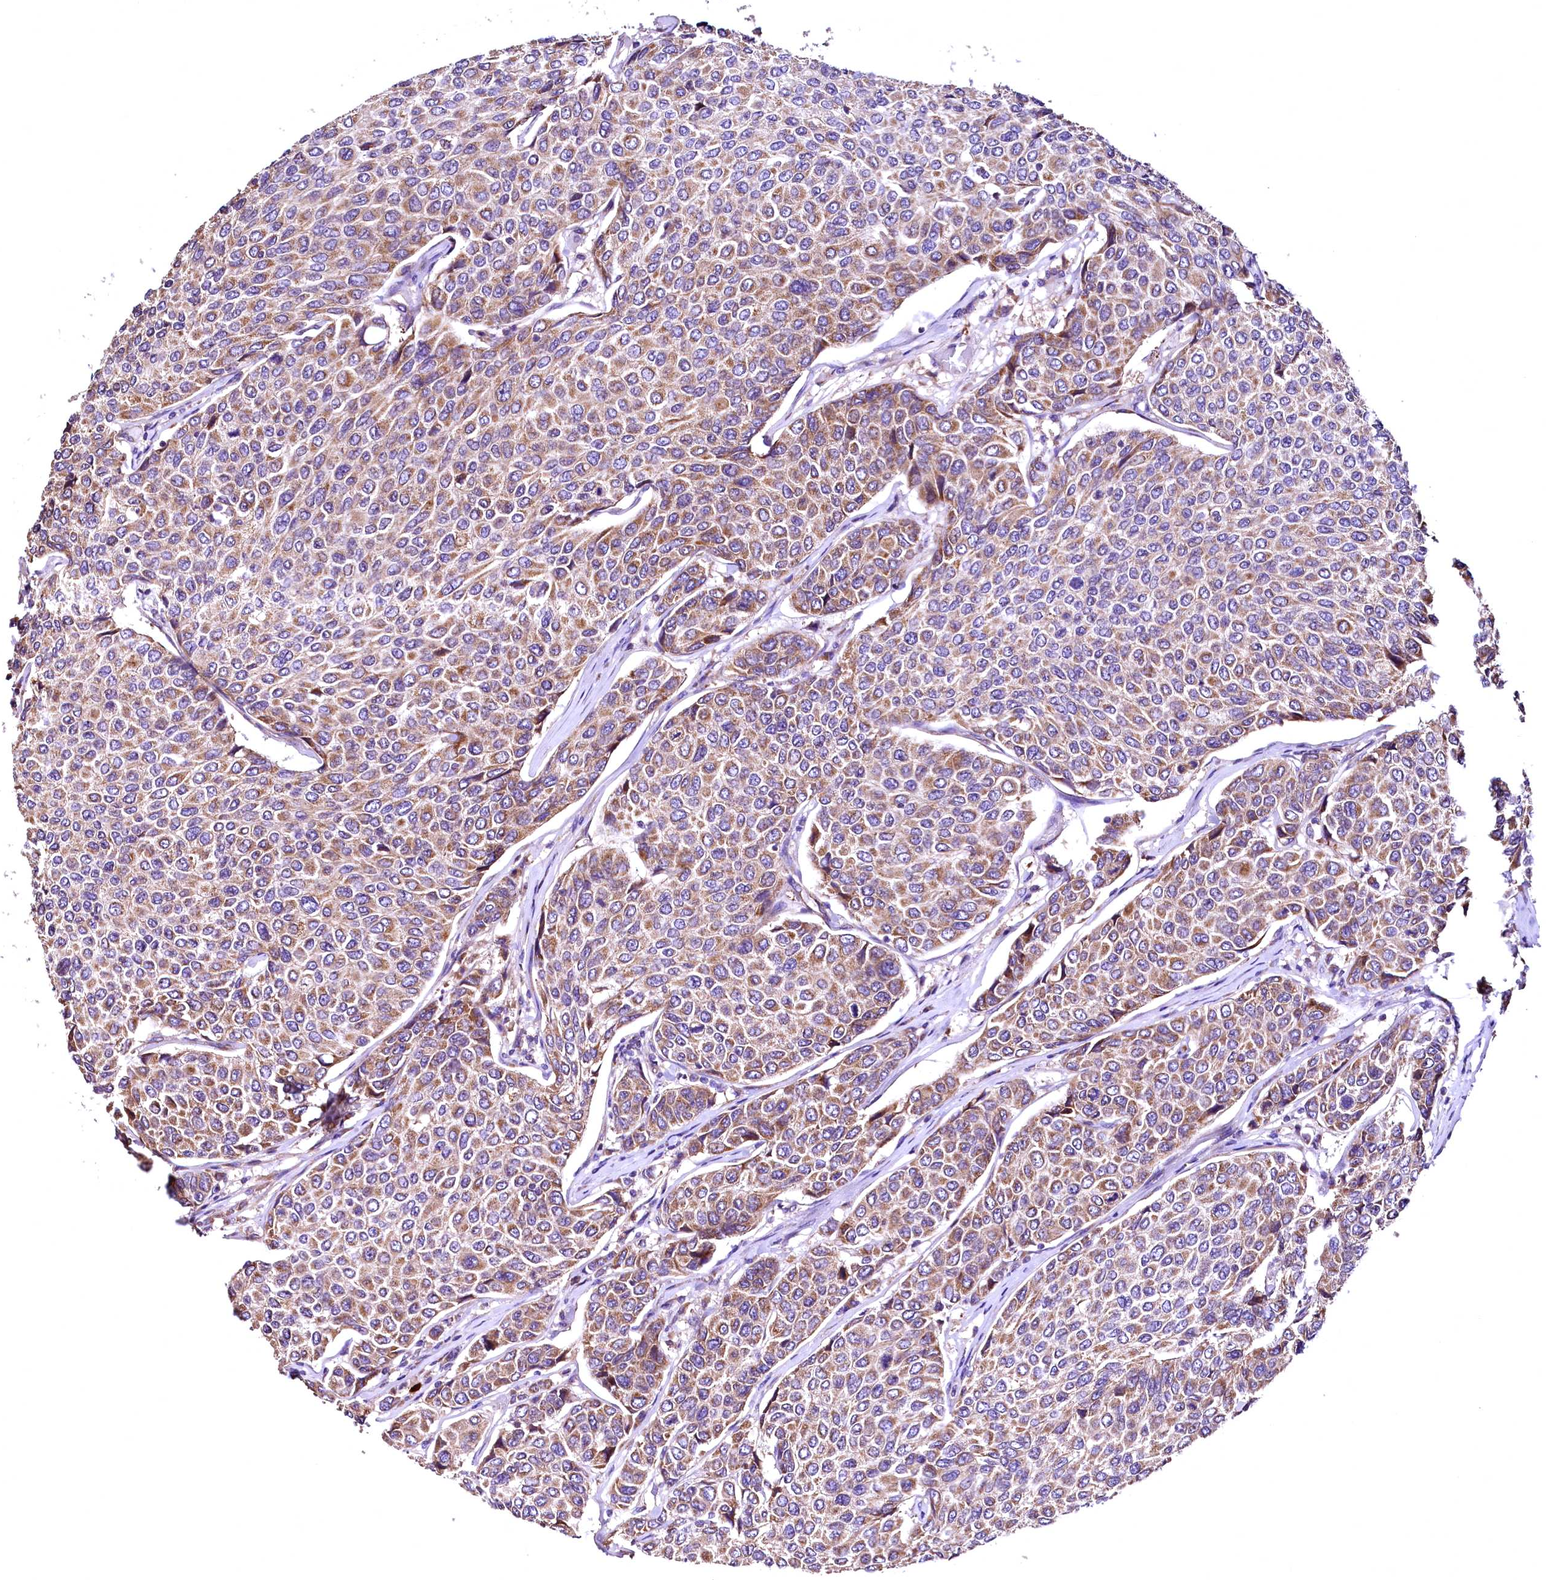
{"staining": {"intensity": "moderate", "quantity": ">75%", "location": "cytoplasmic/membranous"}, "tissue": "breast cancer", "cell_type": "Tumor cells", "image_type": "cancer", "snomed": [{"axis": "morphology", "description": "Duct carcinoma"}, {"axis": "topography", "description": "Breast"}], "caption": "A histopathology image showing moderate cytoplasmic/membranous staining in about >75% of tumor cells in breast cancer (infiltrating ductal carcinoma), as visualized by brown immunohistochemical staining.", "gene": "MRPL57", "patient": {"sex": "female", "age": 55}}